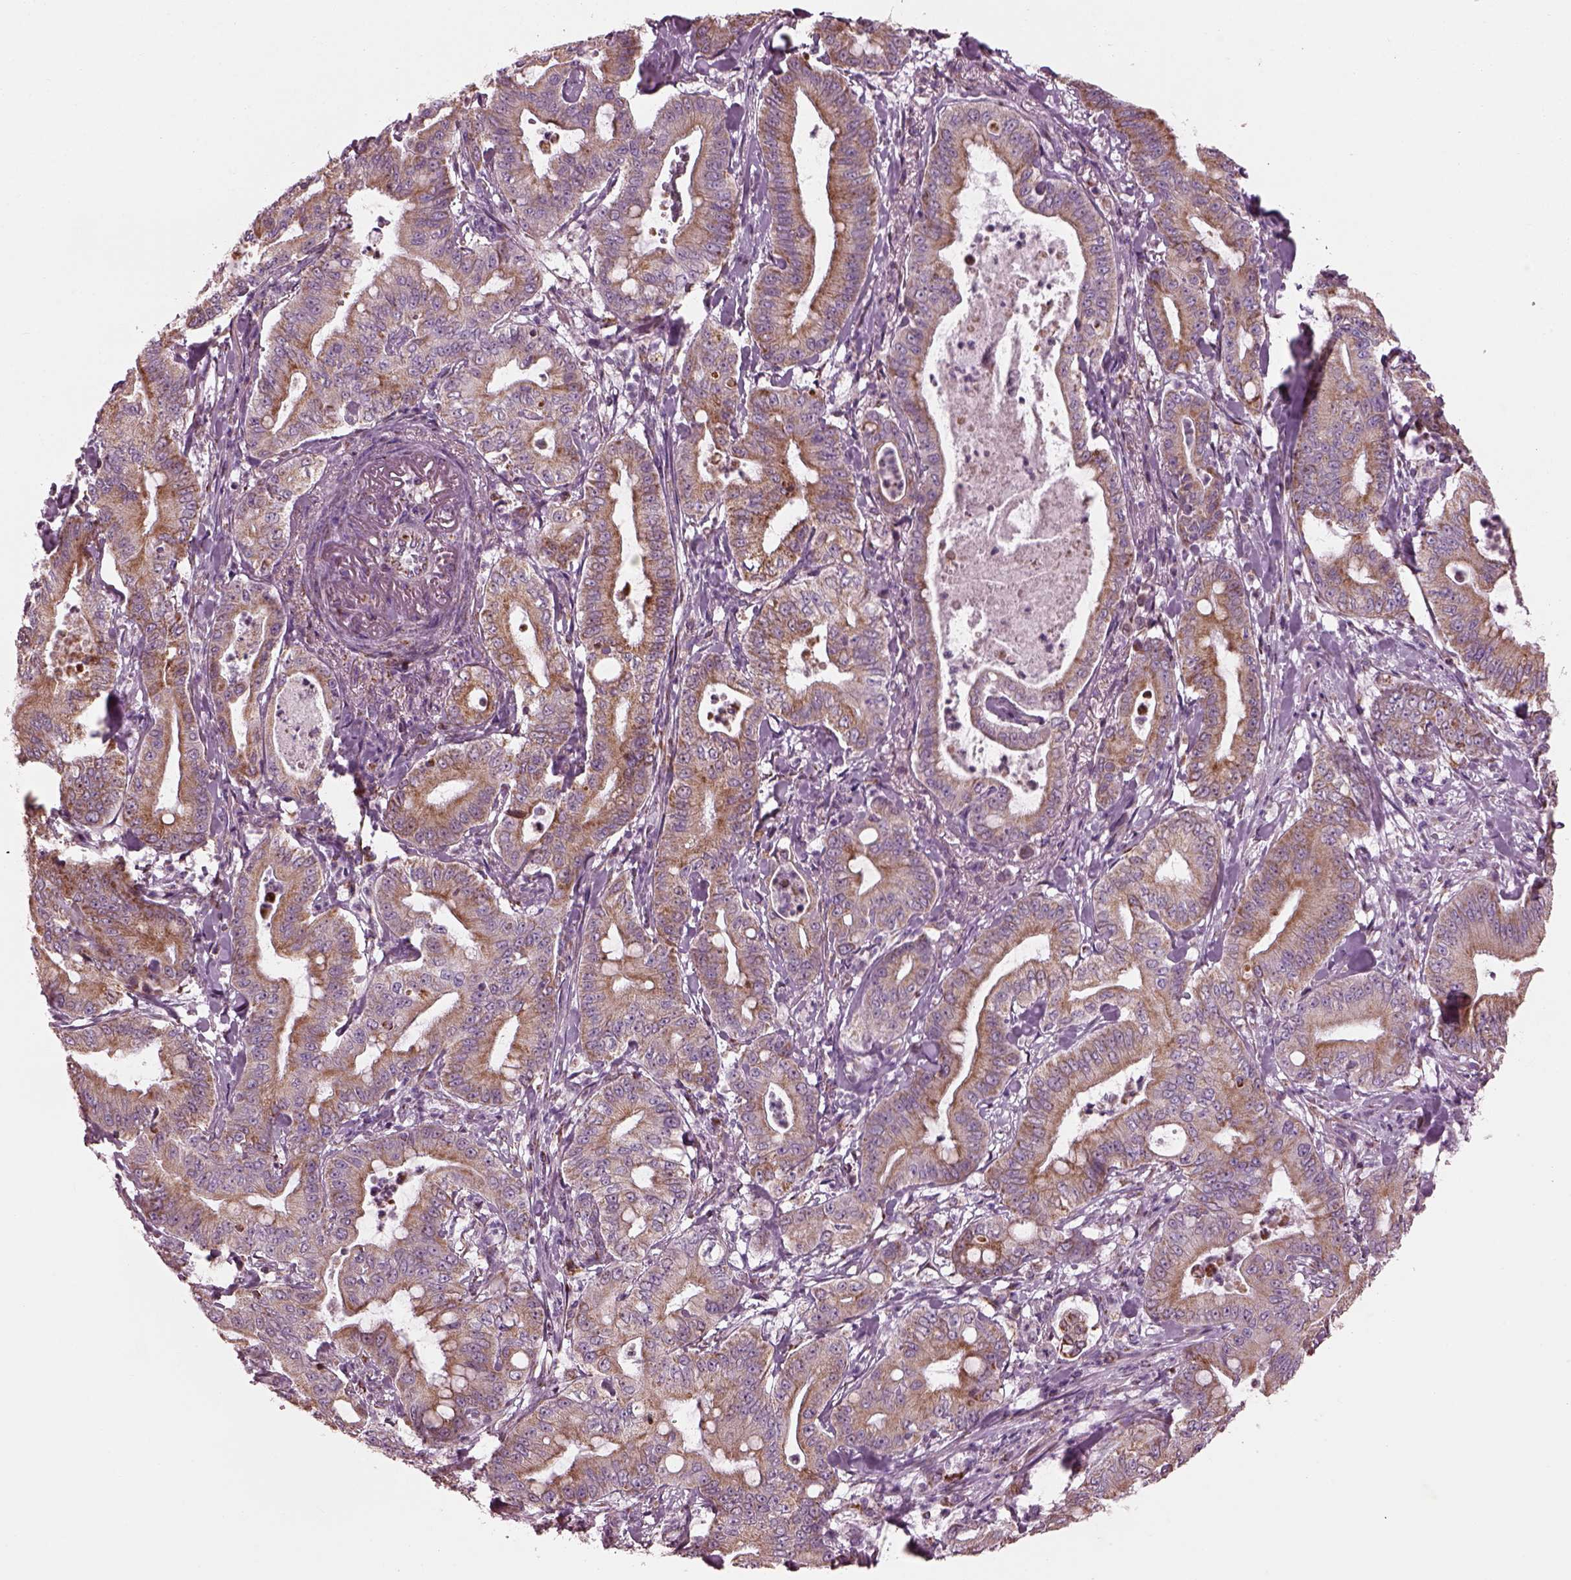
{"staining": {"intensity": "moderate", "quantity": ">75%", "location": "cytoplasmic/membranous"}, "tissue": "pancreatic cancer", "cell_type": "Tumor cells", "image_type": "cancer", "snomed": [{"axis": "morphology", "description": "Adenocarcinoma, NOS"}, {"axis": "topography", "description": "Pancreas"}], "caption": "High-magnification brightfield microscopy of pancreatic cancer stained with DAB (brown) and counterstained with hematoxylin (blue). tumor cells exhibit moderate cytoplasmic/membranous staining is present in approximately>75% of cells.", "gene": "ATP5MF", "patient": {"sex": "male", "age": 71}}